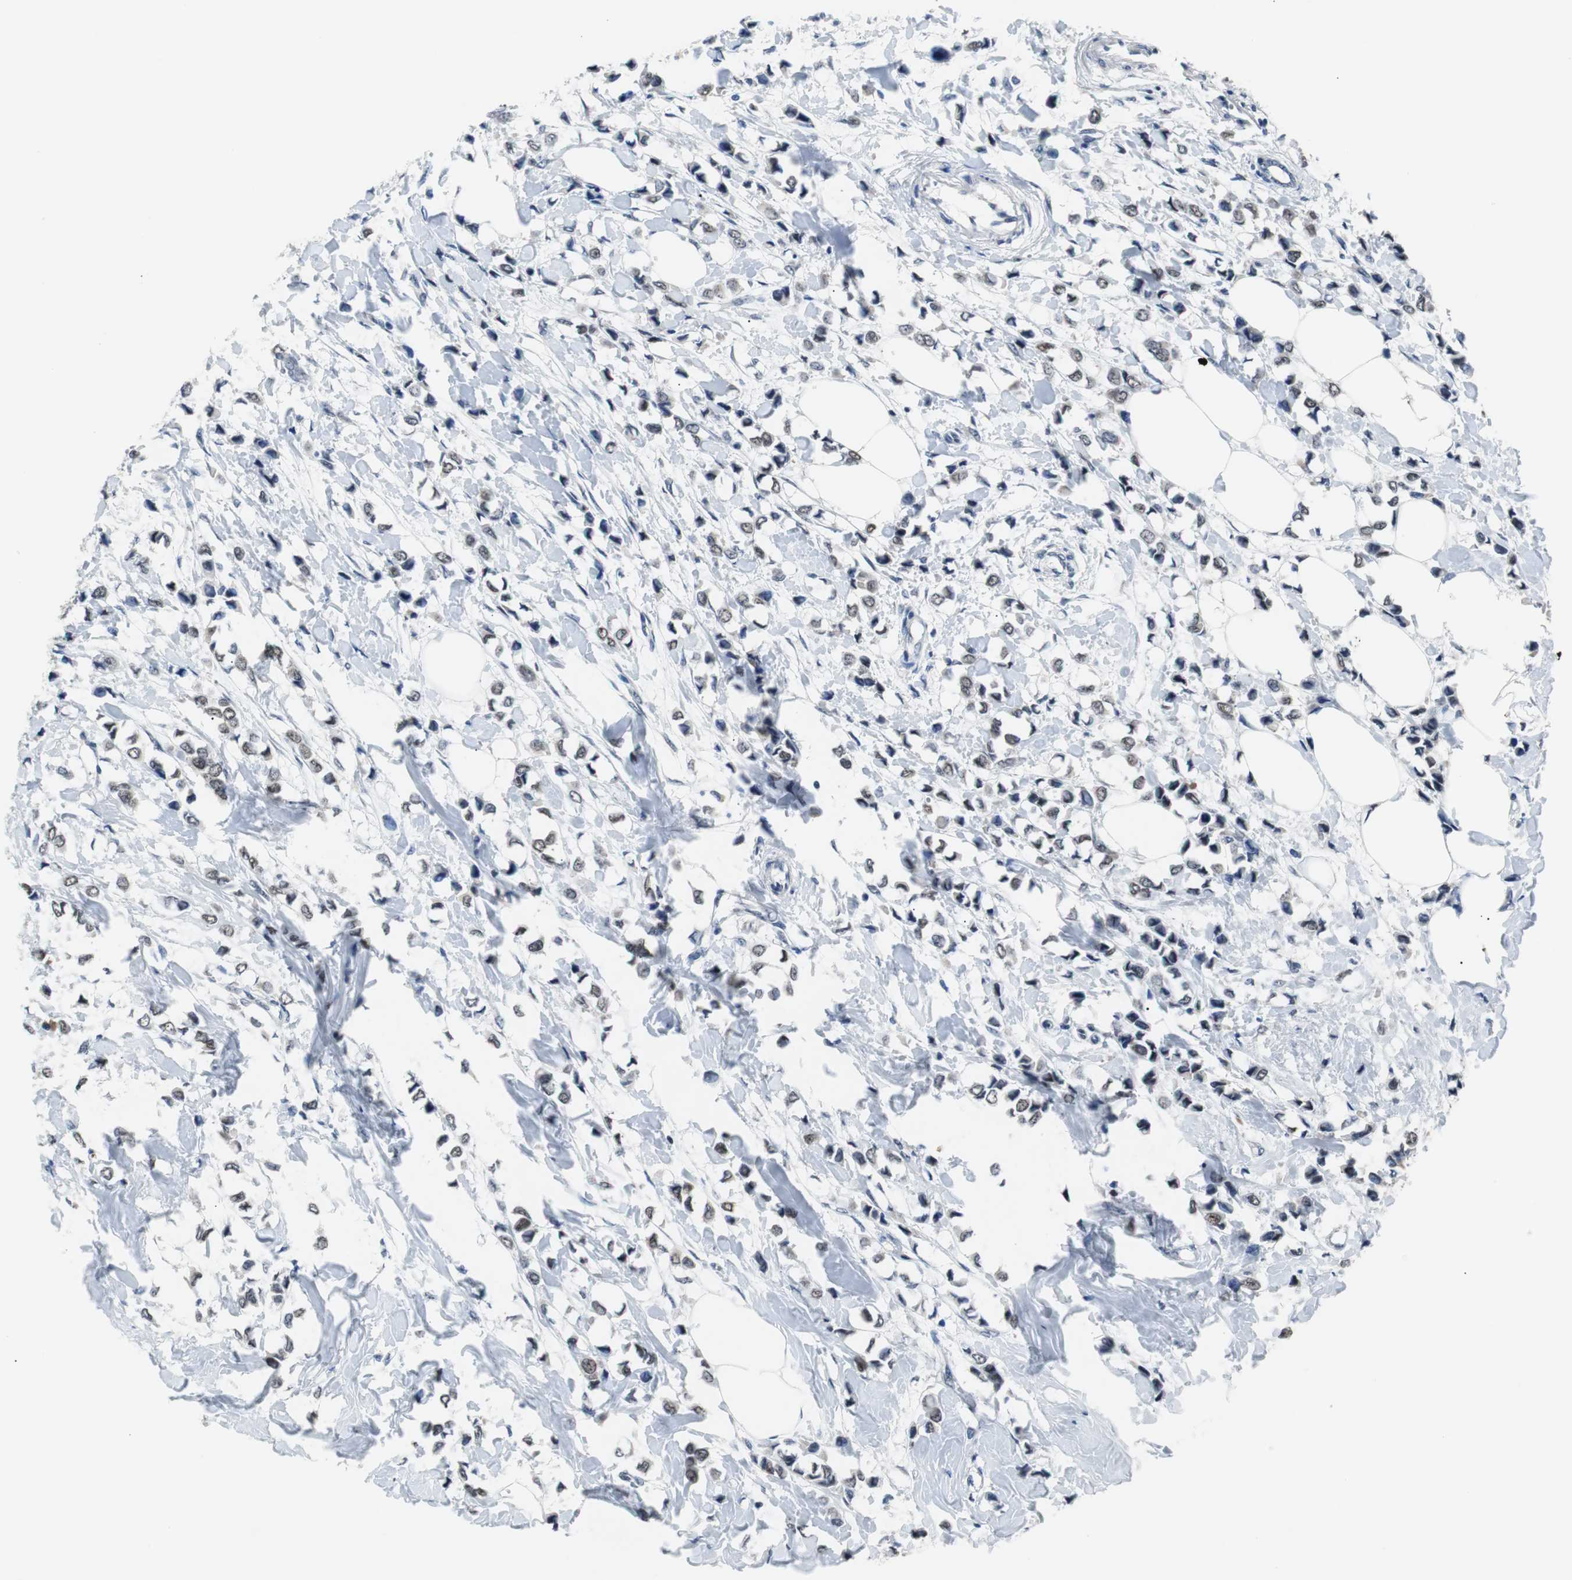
{"staining": {"intensity": "weak", "quantity": "<25%", "location": "nuclear"}, "tissue": "breast cancer", "cell_type": "Tumor cells", "image_type": "cancer", "snomed": [{"axis": "morphology", "description": "Lobular carcinoma"}, {"axis": "topography", "description": "Breast"}], "caption": "The image reveals no staining of tumor cells in breast cancer (lobular carcinoma).", "gene": "USP28", "patient": {"sex": "female", "age": 51}}